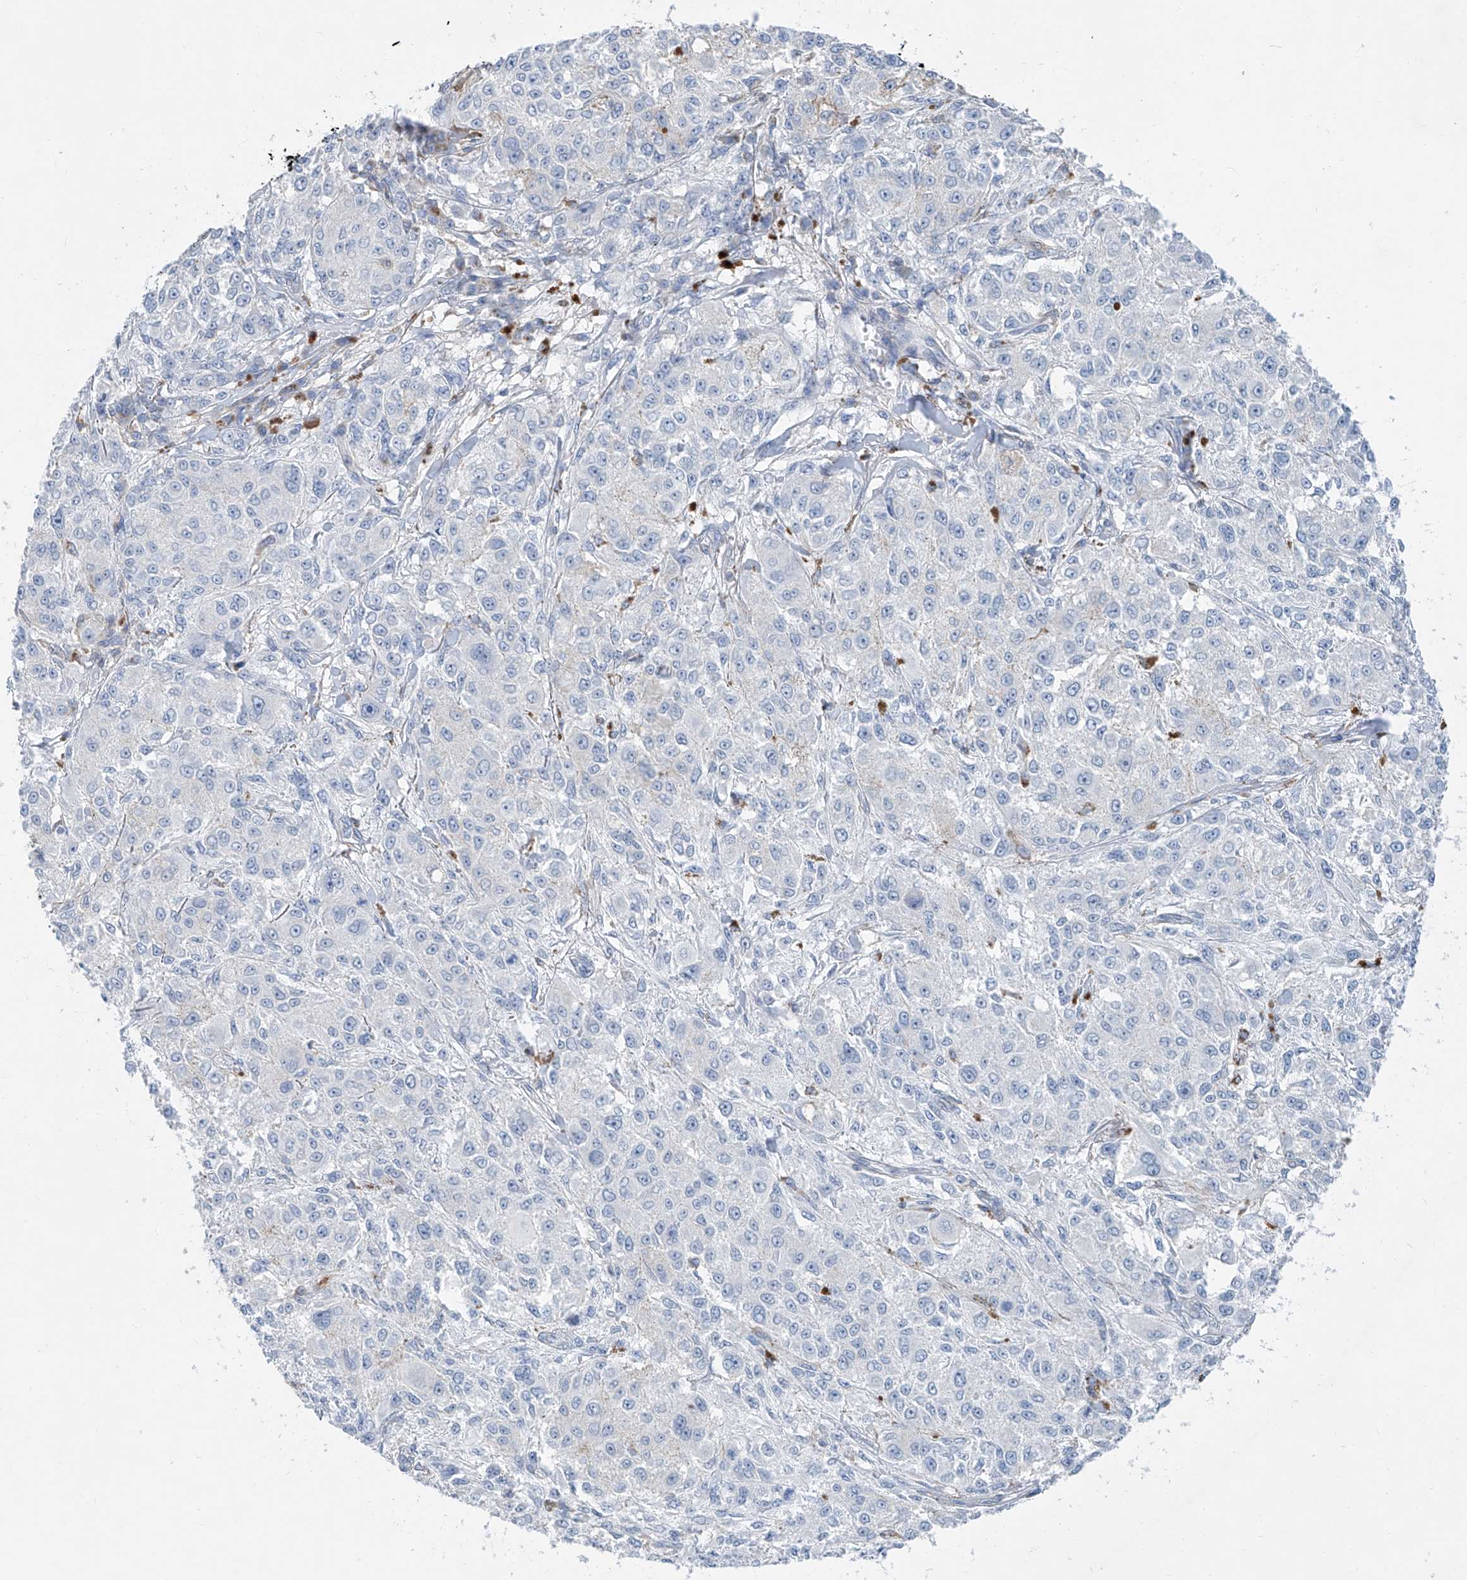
{"staining": {"intensity": "negative", "quantity": "none", "location": "none"}, "tissue": "melanoma", "cell_type": "Tumor cells", "image_type": "cancer", "snomed": [{"axis": "morphology", "description": "Necrosis, NOS"}, {"axis": "morphology", "description": "Malignant melanoma, NOS"}, {"axis": "topography", "description": "Skin"}], "caption": "Melanoma was stained to show a protein in brown. There is no significant staining in tumor cells.", "gene": "ANKRD34A", "patient": {"sex": "female", "age": 87}}